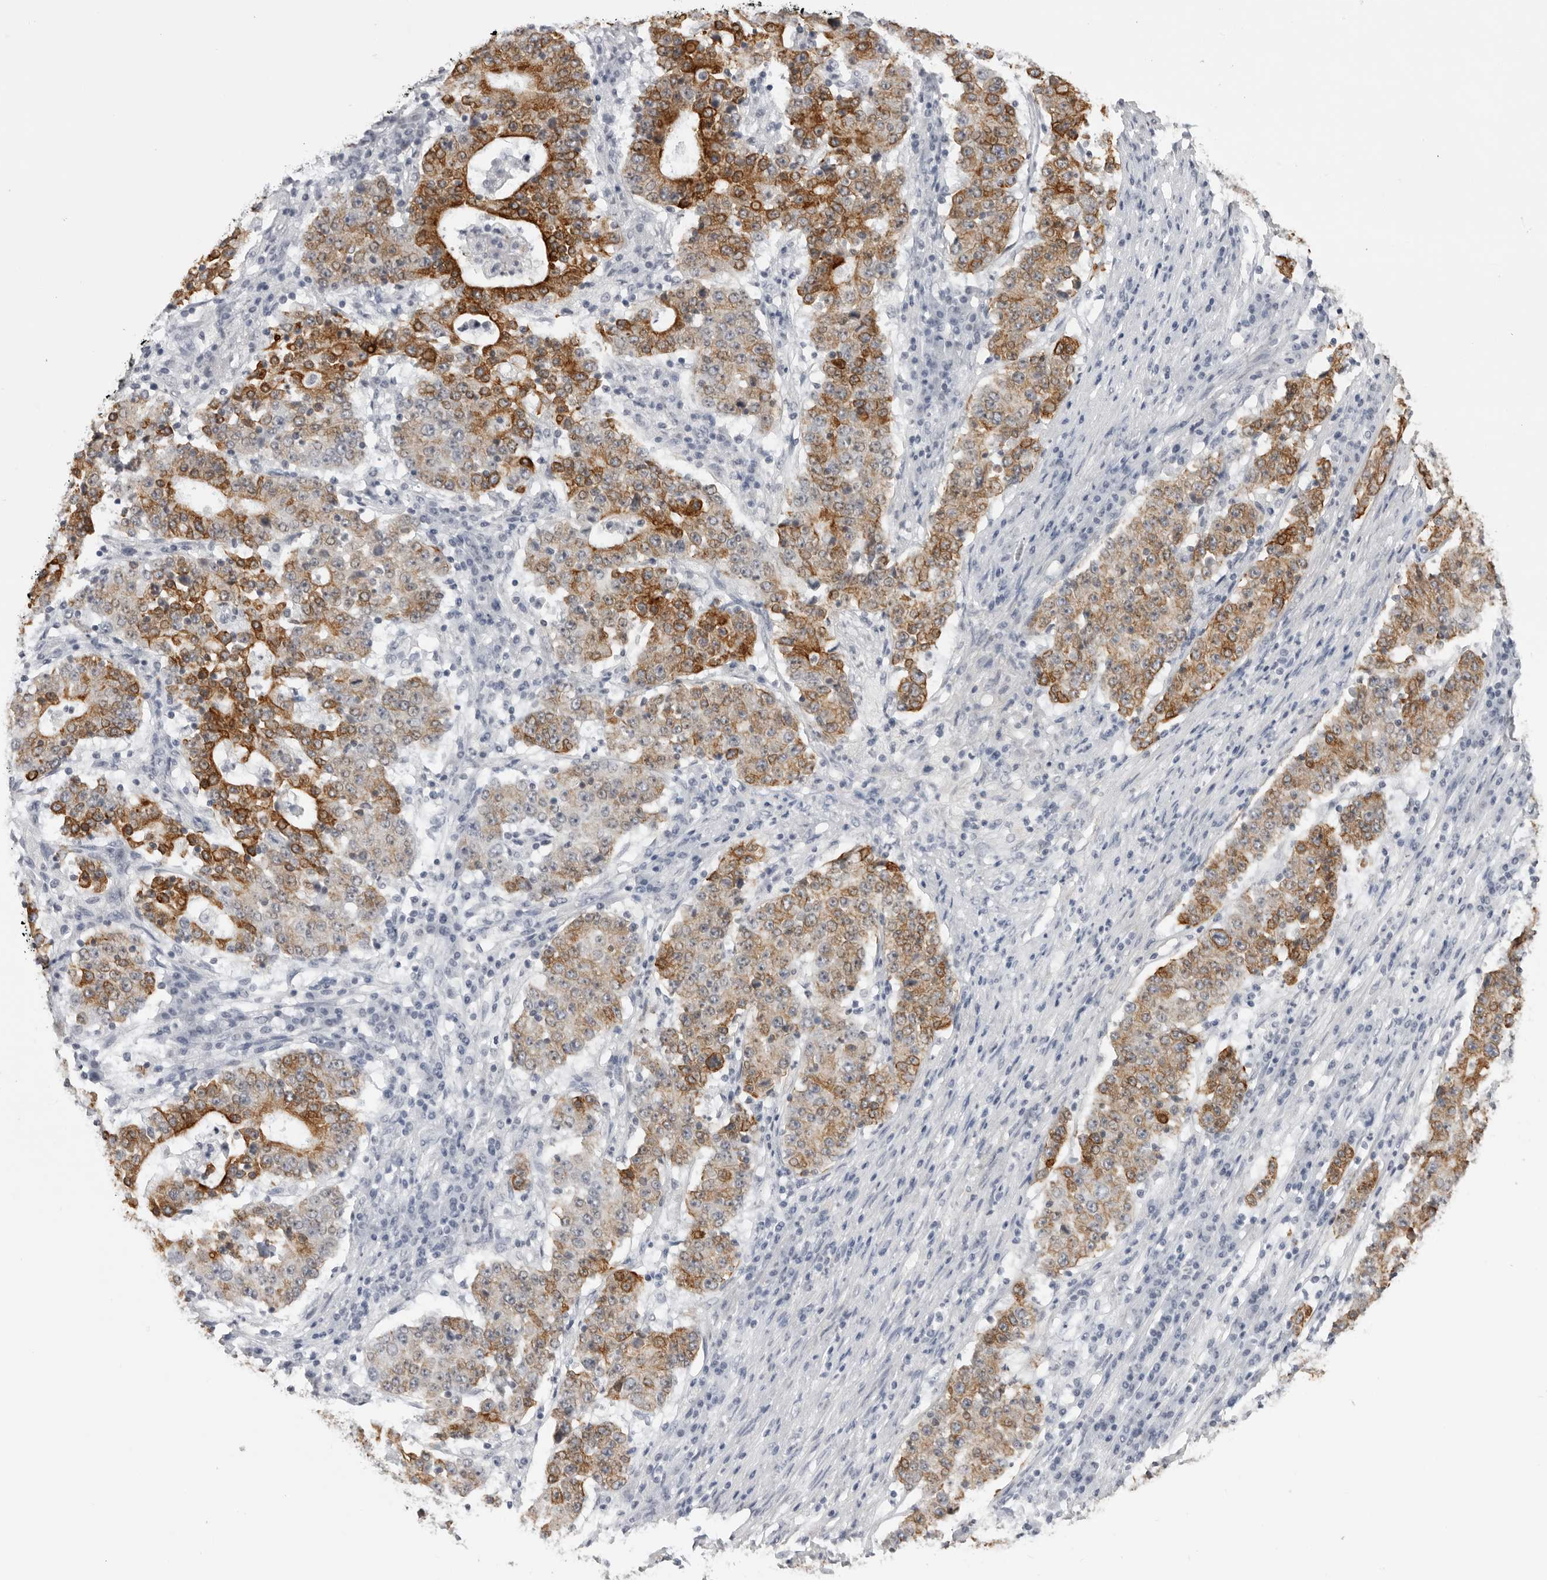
{"staining": {"intensity": "moderate", "quantity": ">75%", "location": "cytoplasmic/membranous"}, "tissue": "stomach cancer", "cell_type": "Tumor cells", "image_type": "cancer", "snomed": [{"axis": "morphology", "description": "Adenocarcinoma, NOS"}, {"axis": "topography", "description": "Stomach"}], "caption": "Immunohistochemical staining of human adenocarcinoma (stomach) shows moderate cytoplasmic/membranous protein positivity in about >75% of tumor cells.", "gene": "SERPINF2", "patient": {"sex": "male", "age": 59}}